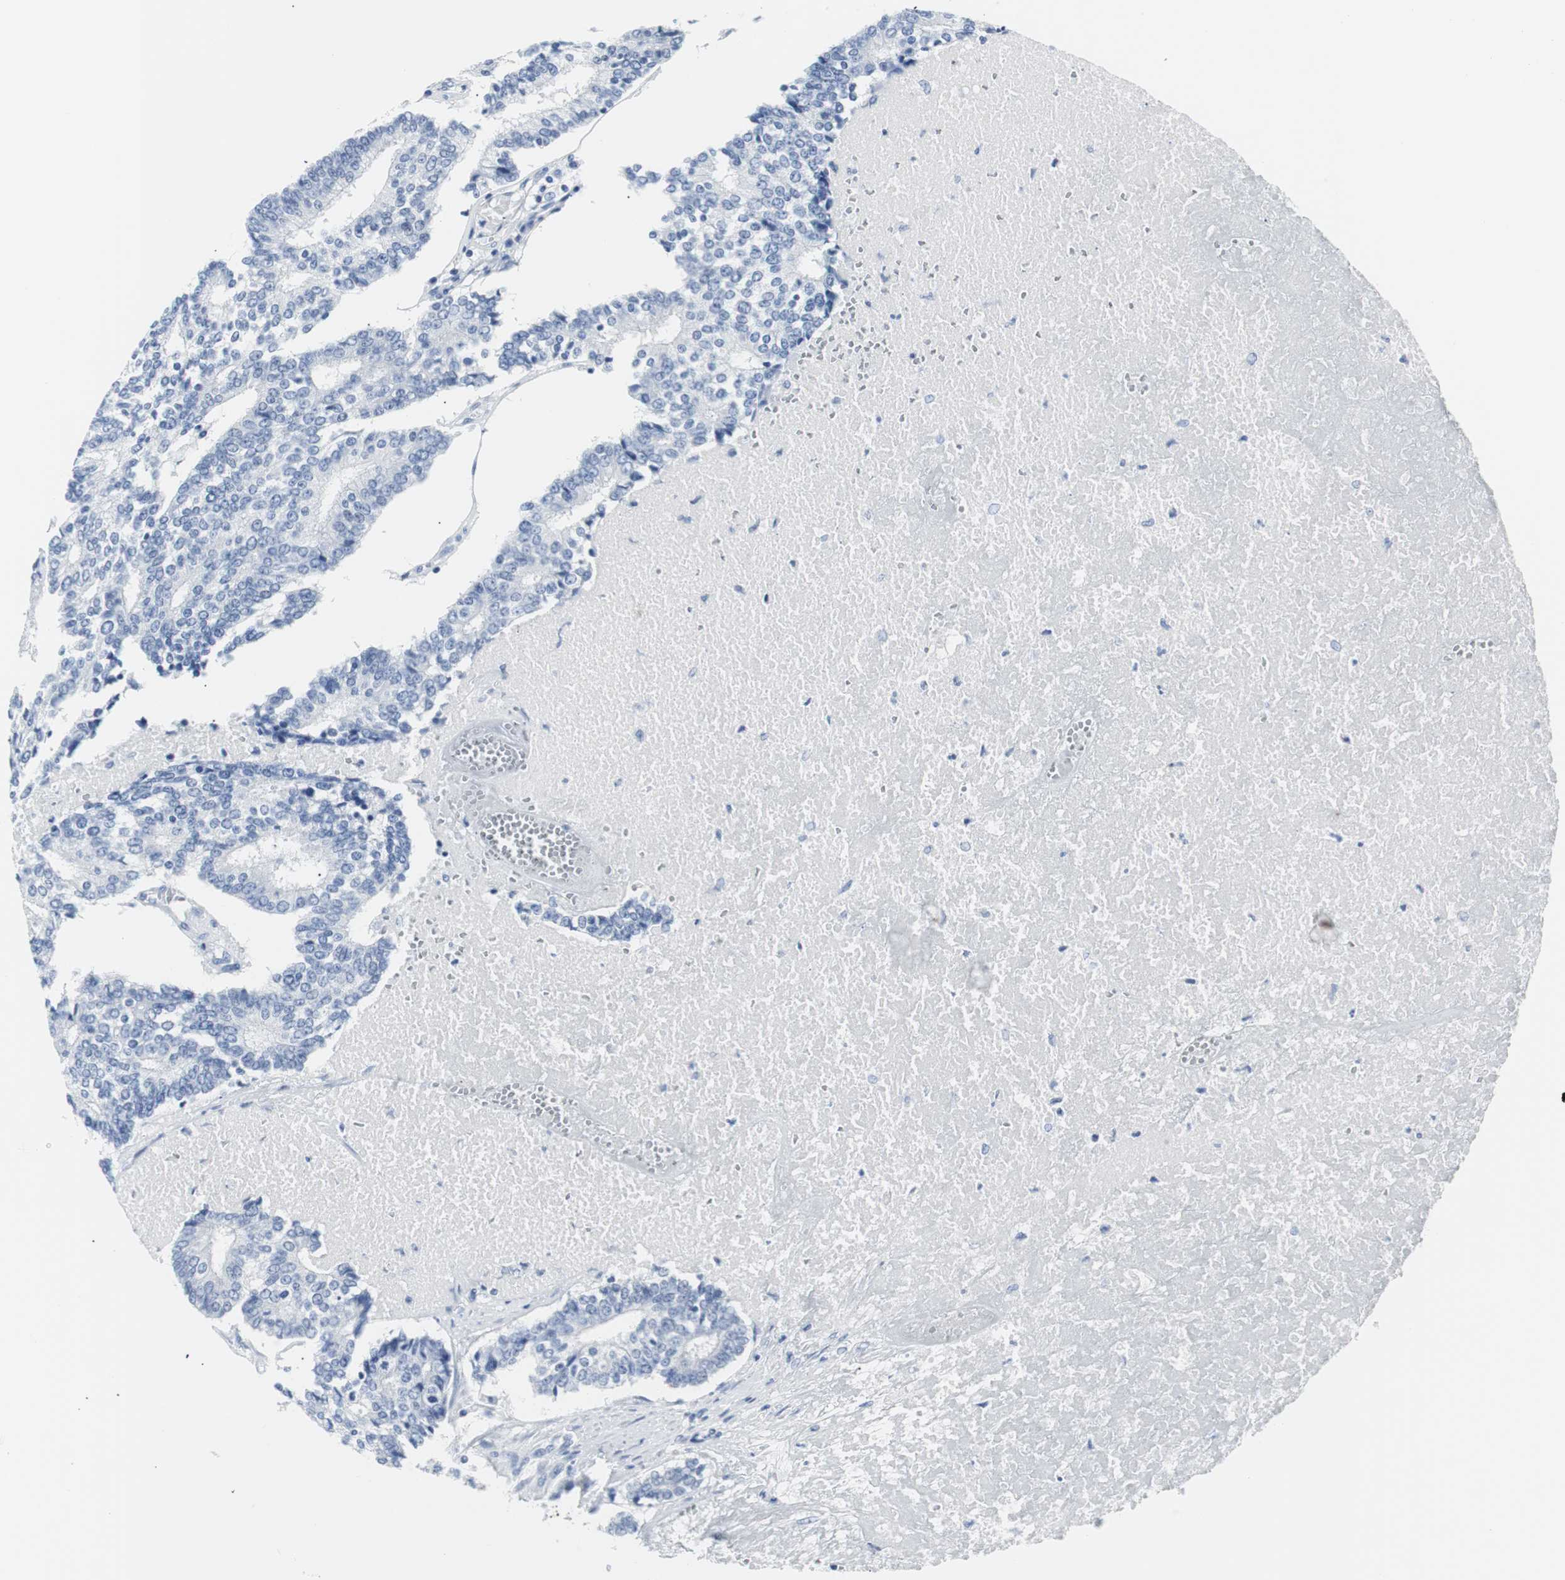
{"staining": {"intensity": "negative", "quantity": "none", "location": "none"}, "tissue": "prostate cancer", "cell_type": "Tumor cells", "image_type": "cancer", "snomed": [{"axis": "morphology", "description": "Adenocarcinoma, High grade"}, {"axis": "topography", "description": "Prostate"}], "caption": "This is an immunohistochemistry (IHC) photomicrograph of high-grade adenocarcinoma (prostate). There is no positivity in tumor cells.", "gene": "GAP43", "patient": {"sex": "male", "age": 55}}